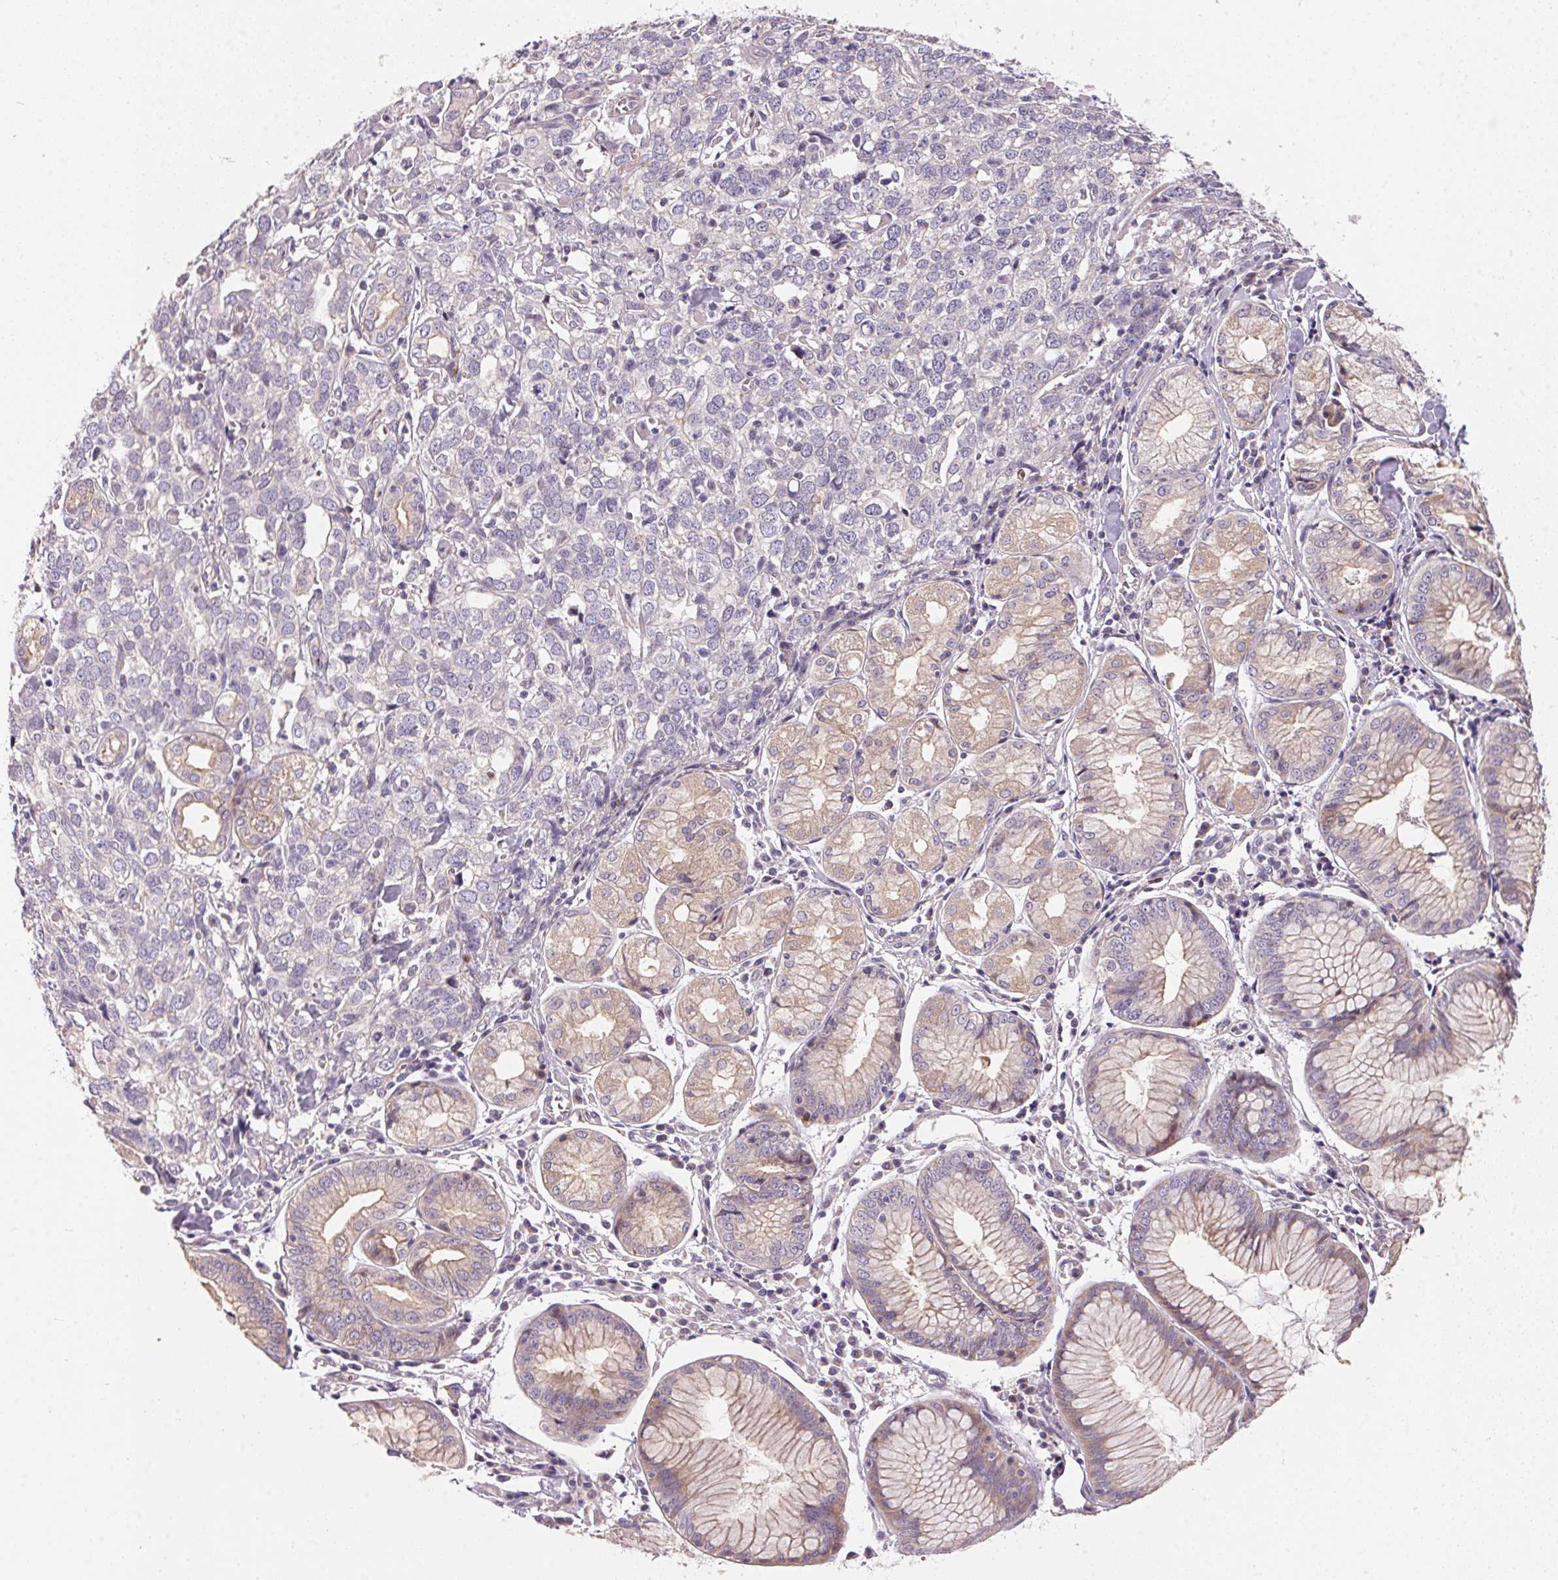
{"staining": {"intensity": "negative", "quantity": "none", "location": "none"}, "tissue": "stomach cancer", "cell_type": "Tumor cells", "image_type": "cancer", "snomed": [{"axis": "morphology", "description": "Adenocarcinoma, NOS"}, {"axis": "topography", "description": "Stomach, upper"}], "caption": "This image is of stomach cancer stained with immunohistochemistry (IHC) to label a protein in brown with the nuclei are counter-stained blue. There is no staining in tumor cells.", "gene": "UNC13B", "patient": {"sex": "male", "age": 81}}